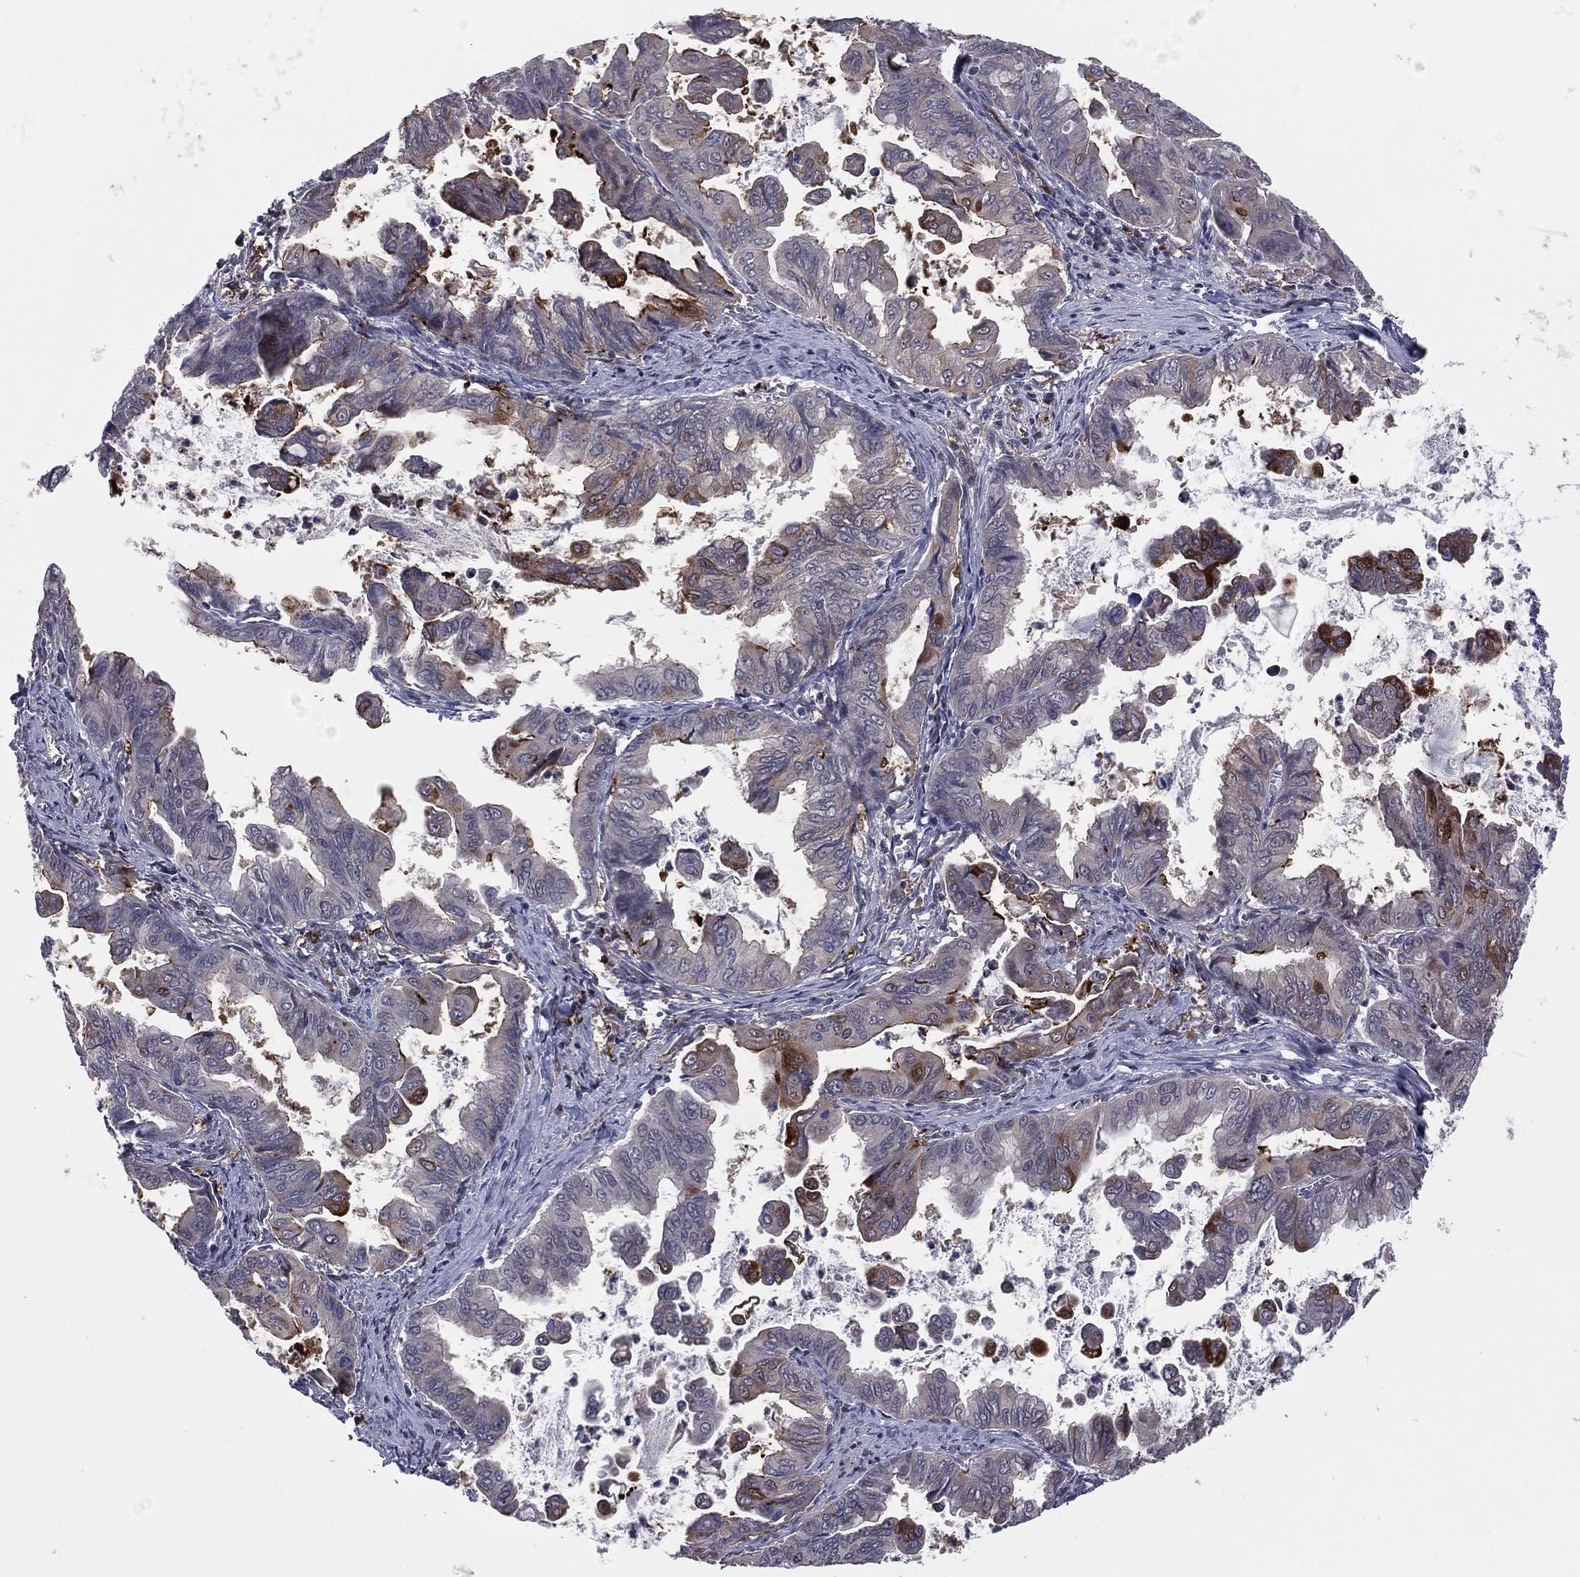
{"staining": {"intensity": "moderate", "quantity": "<25%", "location": "cytoplasmic/membranous"}, "tissue": "stomach cancer", "cell_type": "Tumor cells", "image_type": "cancer", "snomed": [{"axis": "morphology", "description": "Adenocarcinoma, NOS"}, {"axis": "topography", "description": "Stomach, upper"}], "caption": "Adenocarcinoma (stomach) was stained to show a protein in brown. There is low levels of moderate cytoplasmic/membranous staining in about <25% of tumor cells. The staining is performed using DAB brown chromogen to label protein expression. The nuclei are counter-stained blue using hematoxylin.", "gene": "SNCG", "patient": {"sex": "male", "age": 80}}